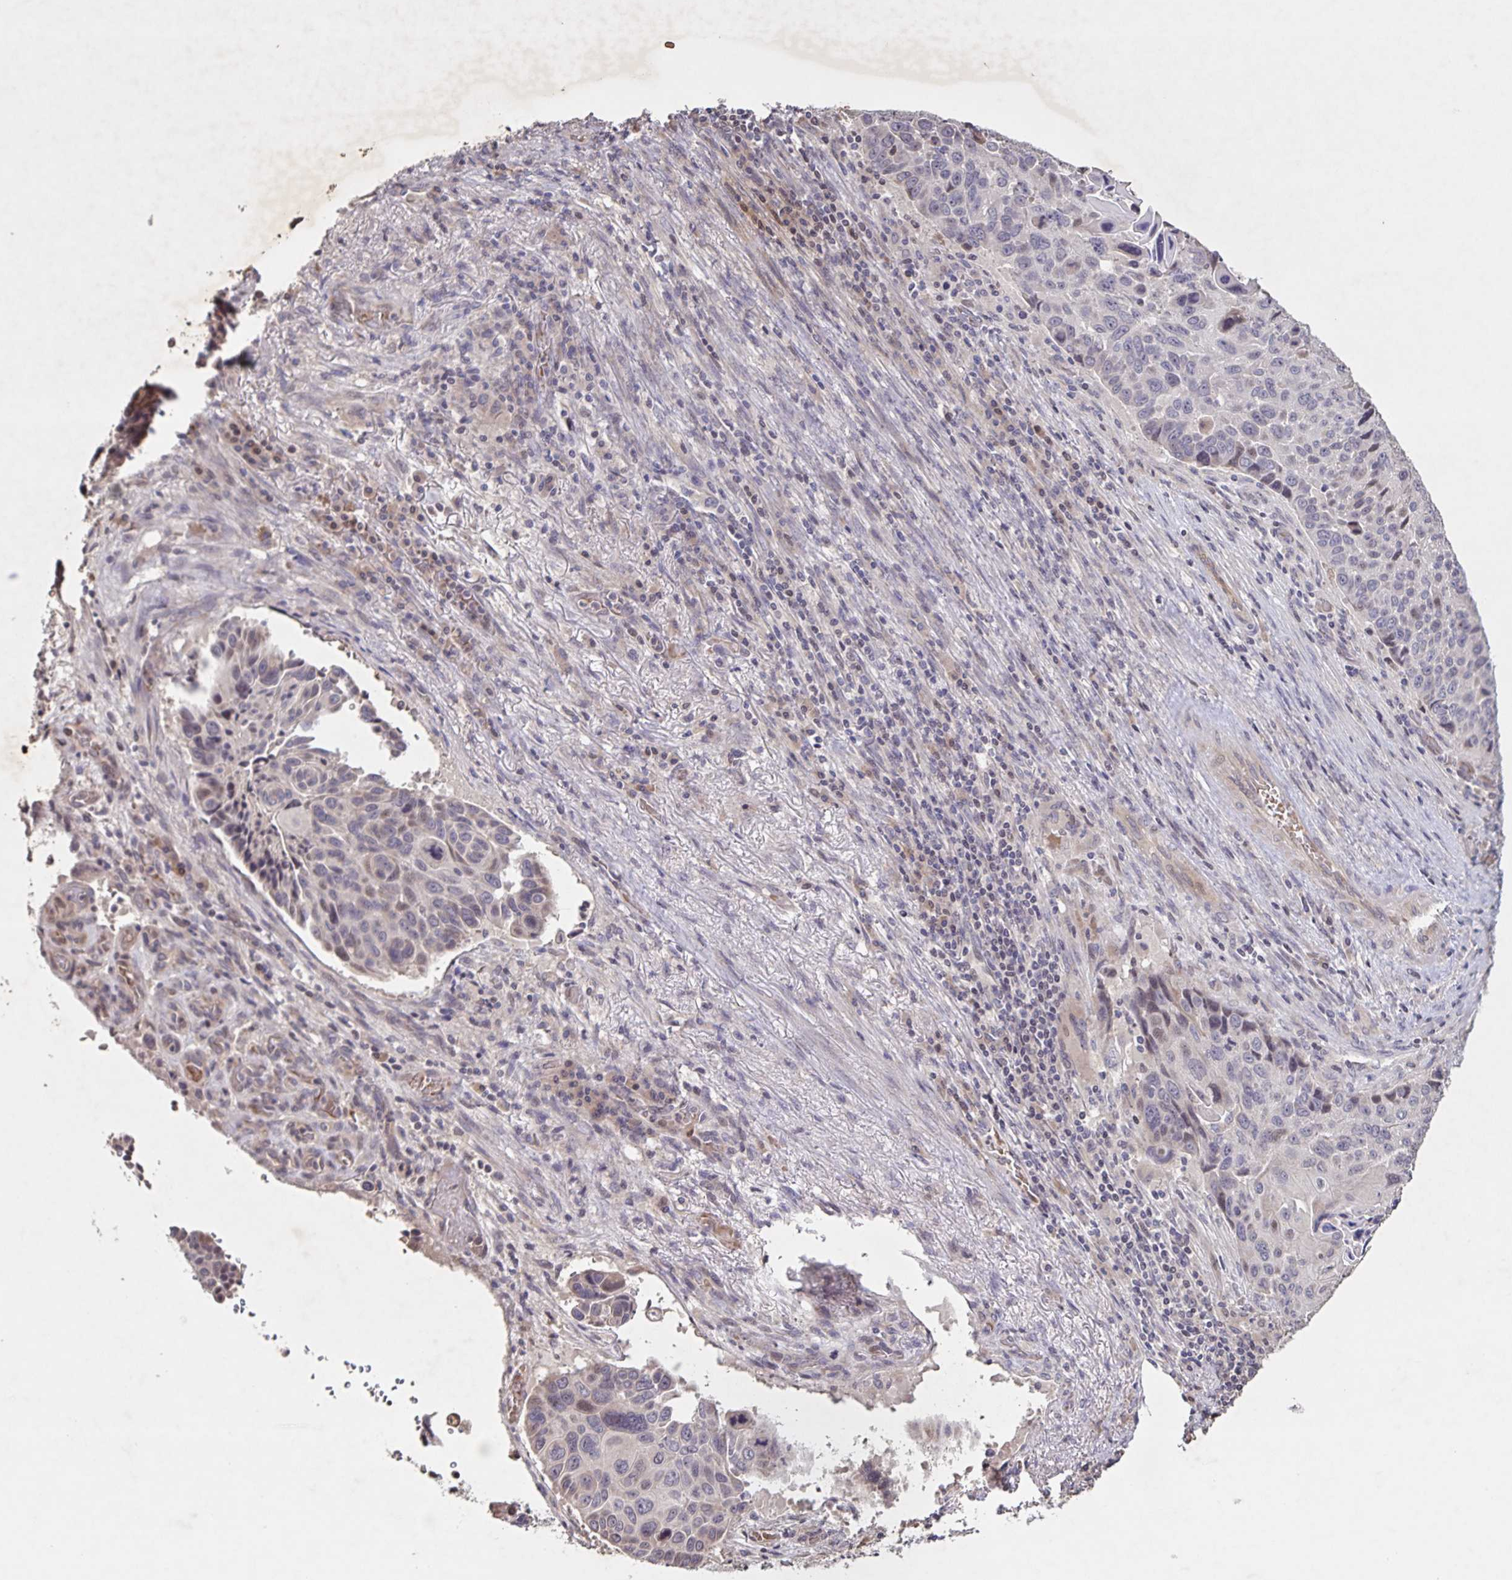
{"staining": {"intensity": "negative", "quantity": "none", "location": "none"}, "tissue": "lung cancer", "cell_type": "Tumor cells", "image_type": "cancer", "snomed": [{"axis": "morphology", "description": "Squamous cell carcinoma, NOS"}, {"axis": "topography", "description": "Lung"}], "caption": "The image demonstrates no significant expression in tumor cells of squamous cell carcinoma (lung). (DAB IHC visualized using brightfield microscopy, high magnification).", "gene": "GDF2", "patient": {"sex": "male", "age": 68}}